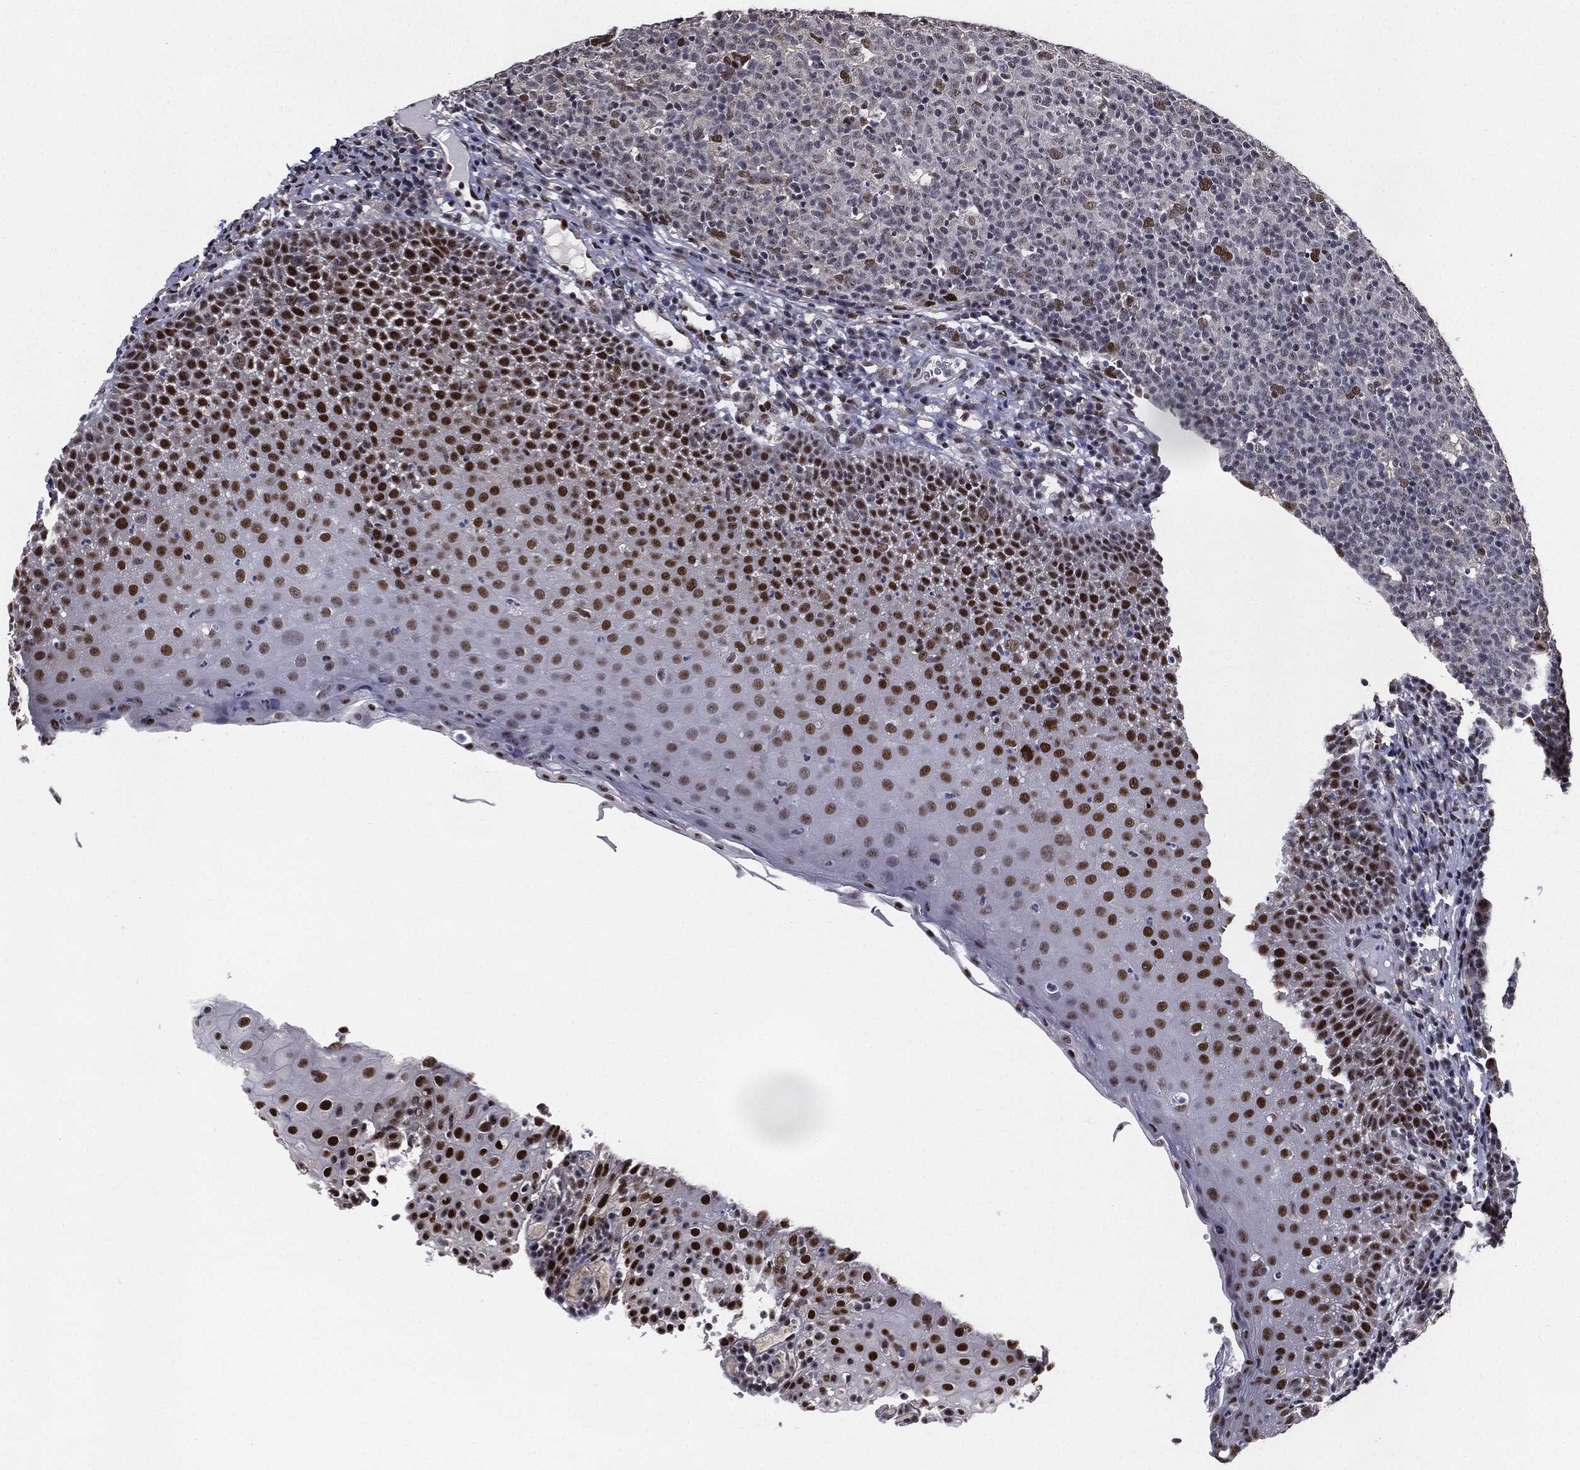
{"staining": {"intensity": "negative", "quantity": "none", "location": "none"}, "tissue": "tonsil", "cell_type": "Germinal center cells", "image_type": "normal", "snomed": [{"axis": "morphology", "description": "Normal tissue, NOS"}, {"axis": "topography", "description": "Tonsil"}], "caption": "Tonsil stained for a protein using immunohistochemistry demonstrates no staining germinal center cells.", "gene": "JUN", "patient": {"sex": "female", "age": 5}}